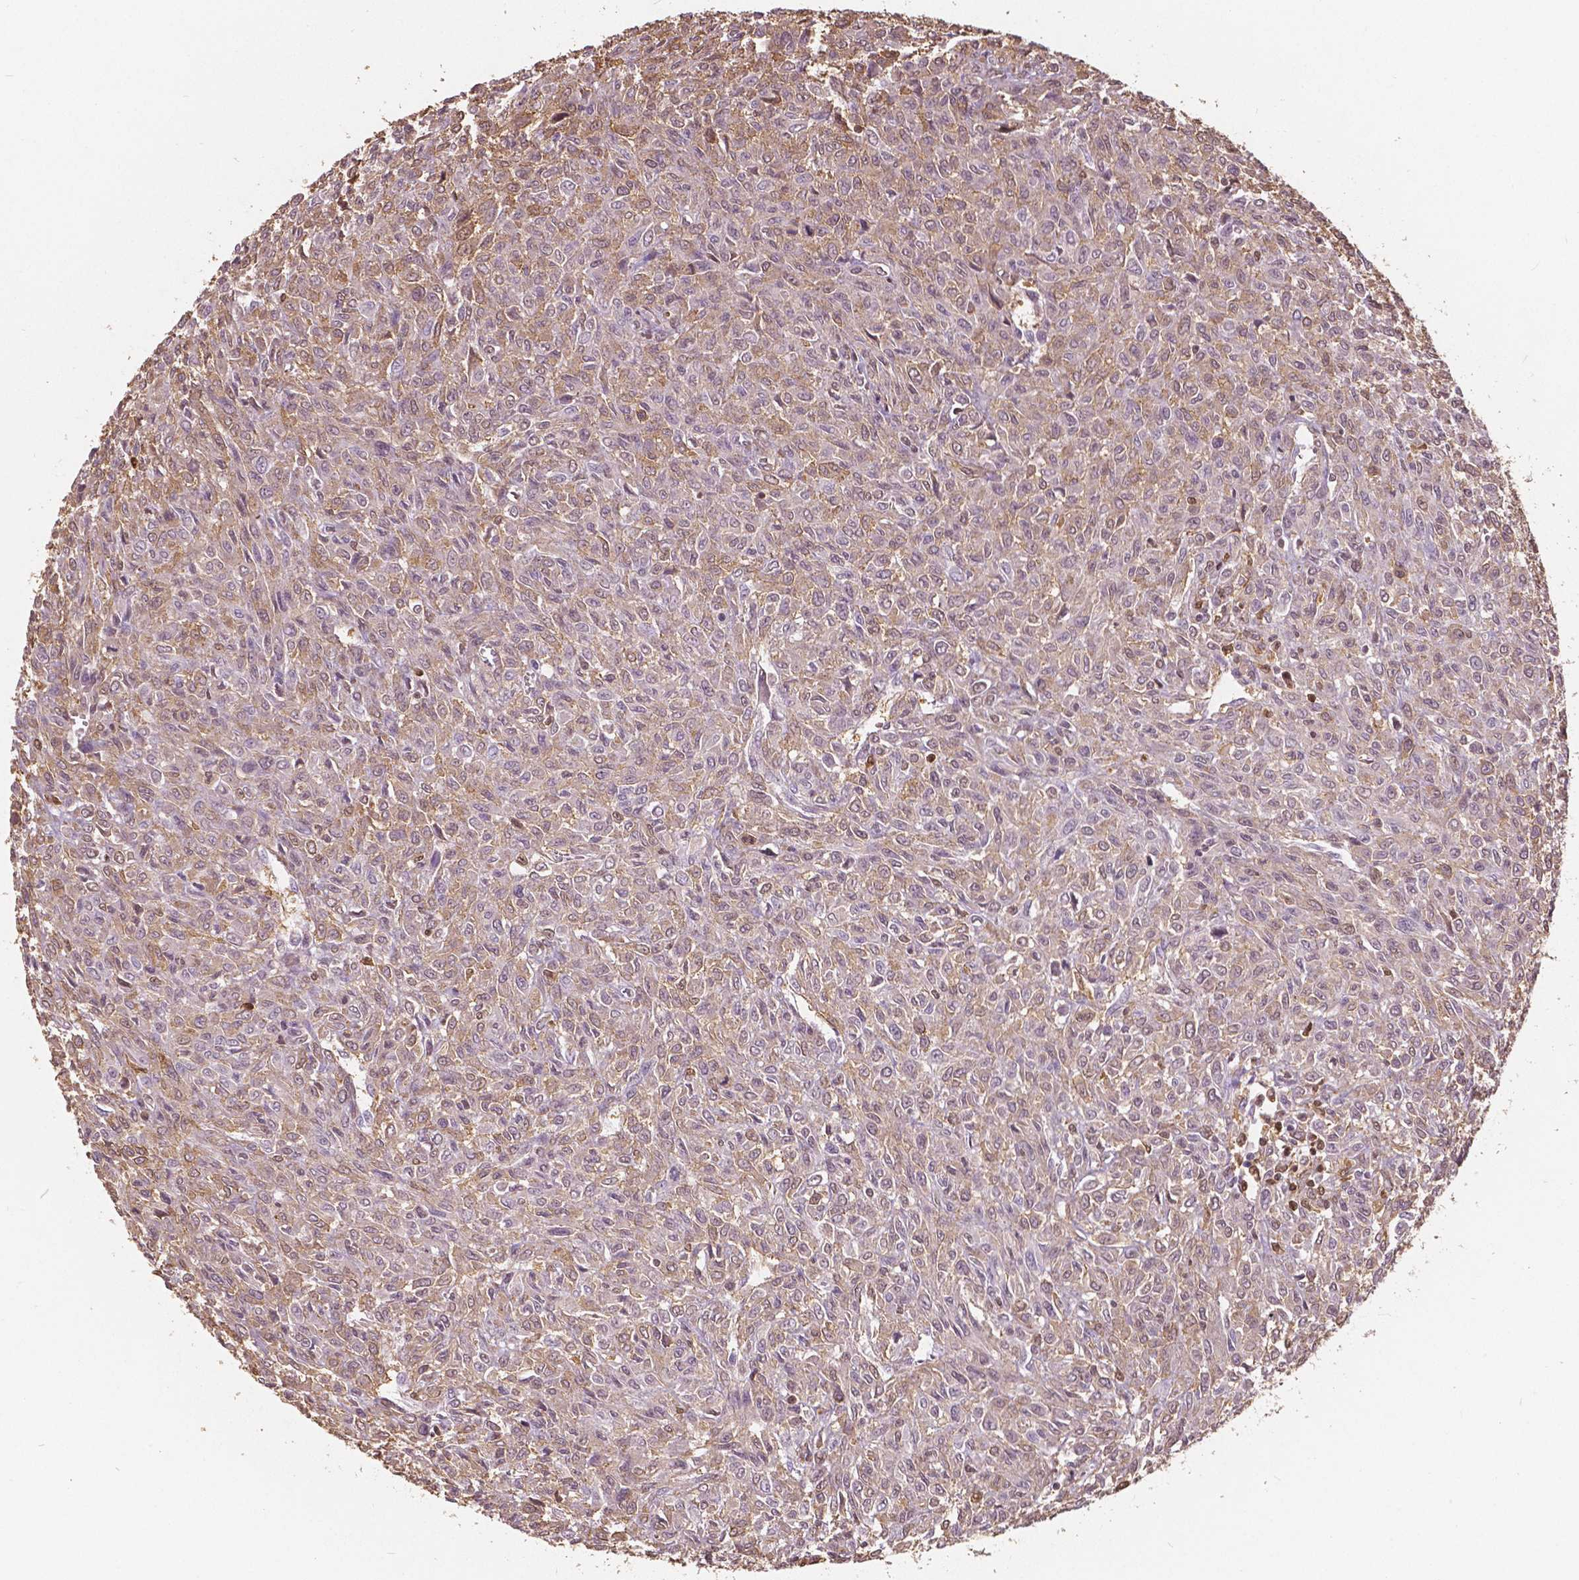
{"staining": {"intensity": "weak", "quantity": "25%-75%", "location": "cytoplasmic/membranous"}, "tissue": "renal cancer", "cell_type": "Tumor cells", "image_type": "cancer", "snomed": [{"axis": "morphology", "description": "Adenocarcinoma, NOS"}, {"axis": "topography", "description": "Kidney"}], "caption": "Protein analysis of adenocarcinoma (renal) tissue displays weak cytoplasmic/membranous staining in approximately 25%-75% of tumor cells.", "gene": "S100A4", "patient": {"sex": "male", "age": 58}}